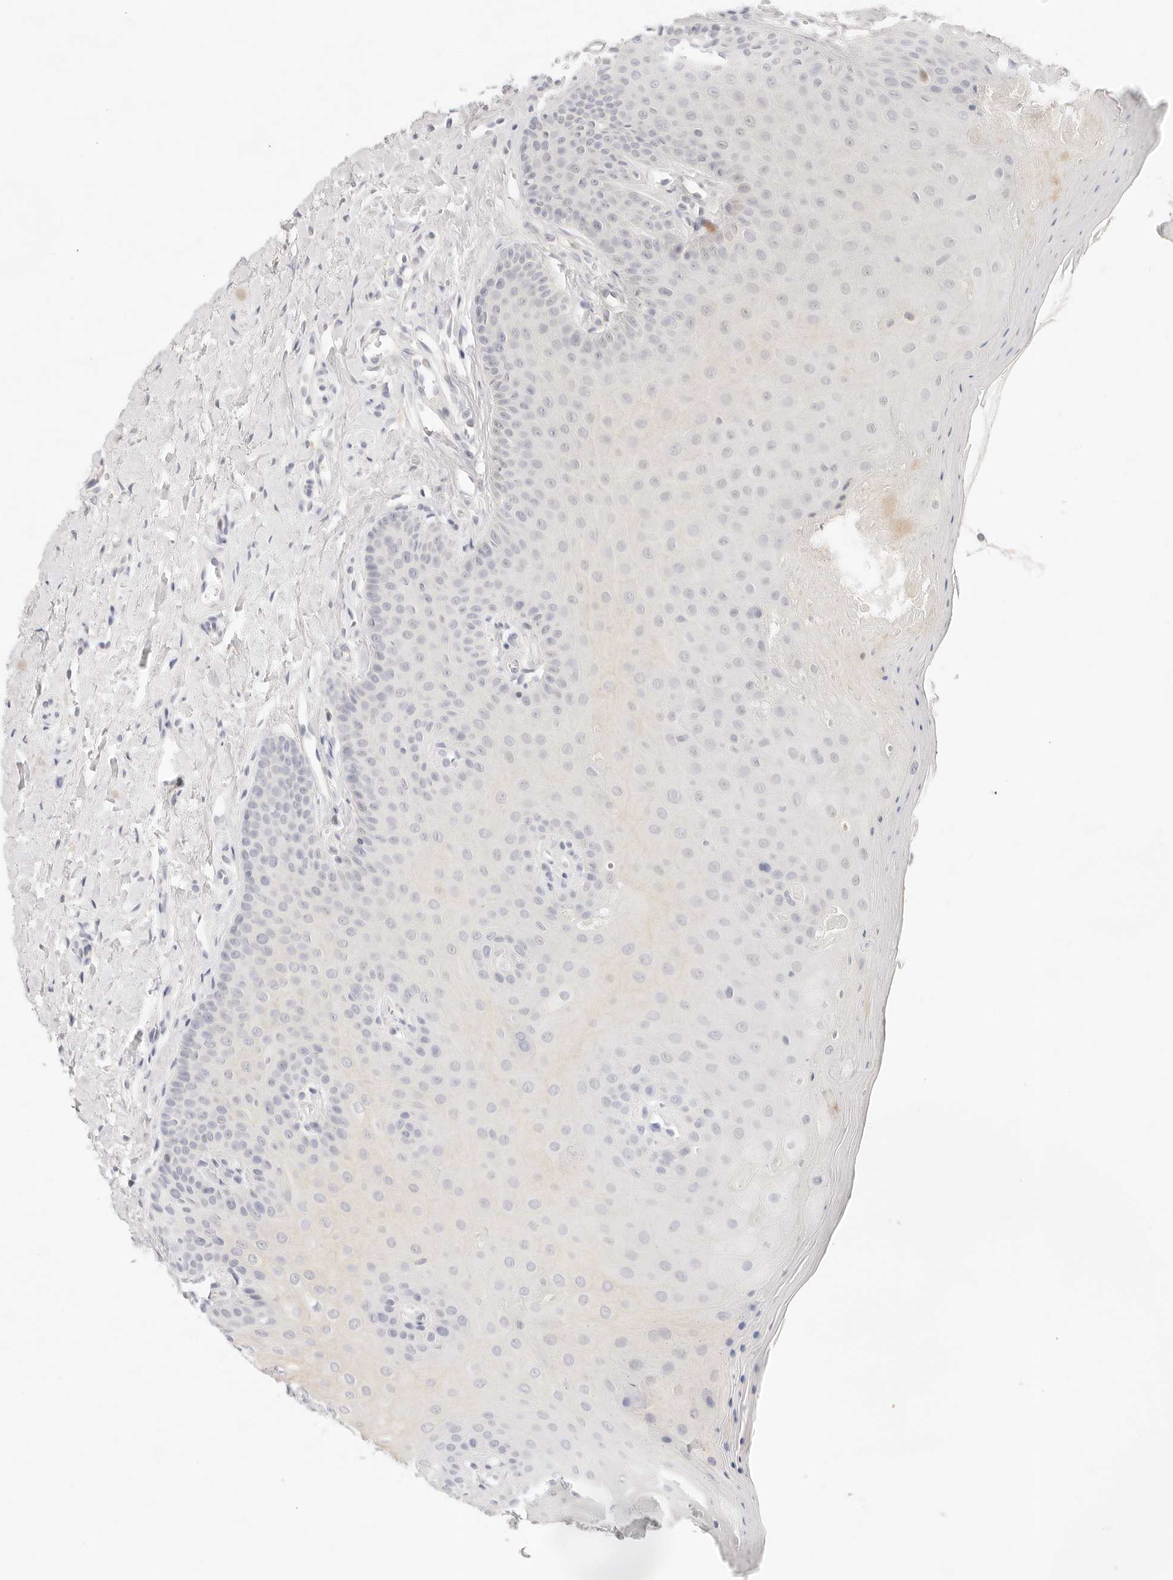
{"staining": {"intensity": "negative", "quantity": "none", "location": "none"}, "tissue": "oral mucosa", "cell_type": "Squamous epithelial cells", "image_type": "normal", "snomed": [{"axis": "morphology", "description": "Normal tissue, NOS"}, {"axis": "topography", "description": "Oral tissue"}], "caption": "A micrograph of human oral mucosa is negative for staining in squamous epithelial cells. (Brightfield microscopy of DAB (3,3'-diaminobenzidine) IHC at high magnification).", "gene": "GPR156", "patient": {"sex": "female", "age": 31}}